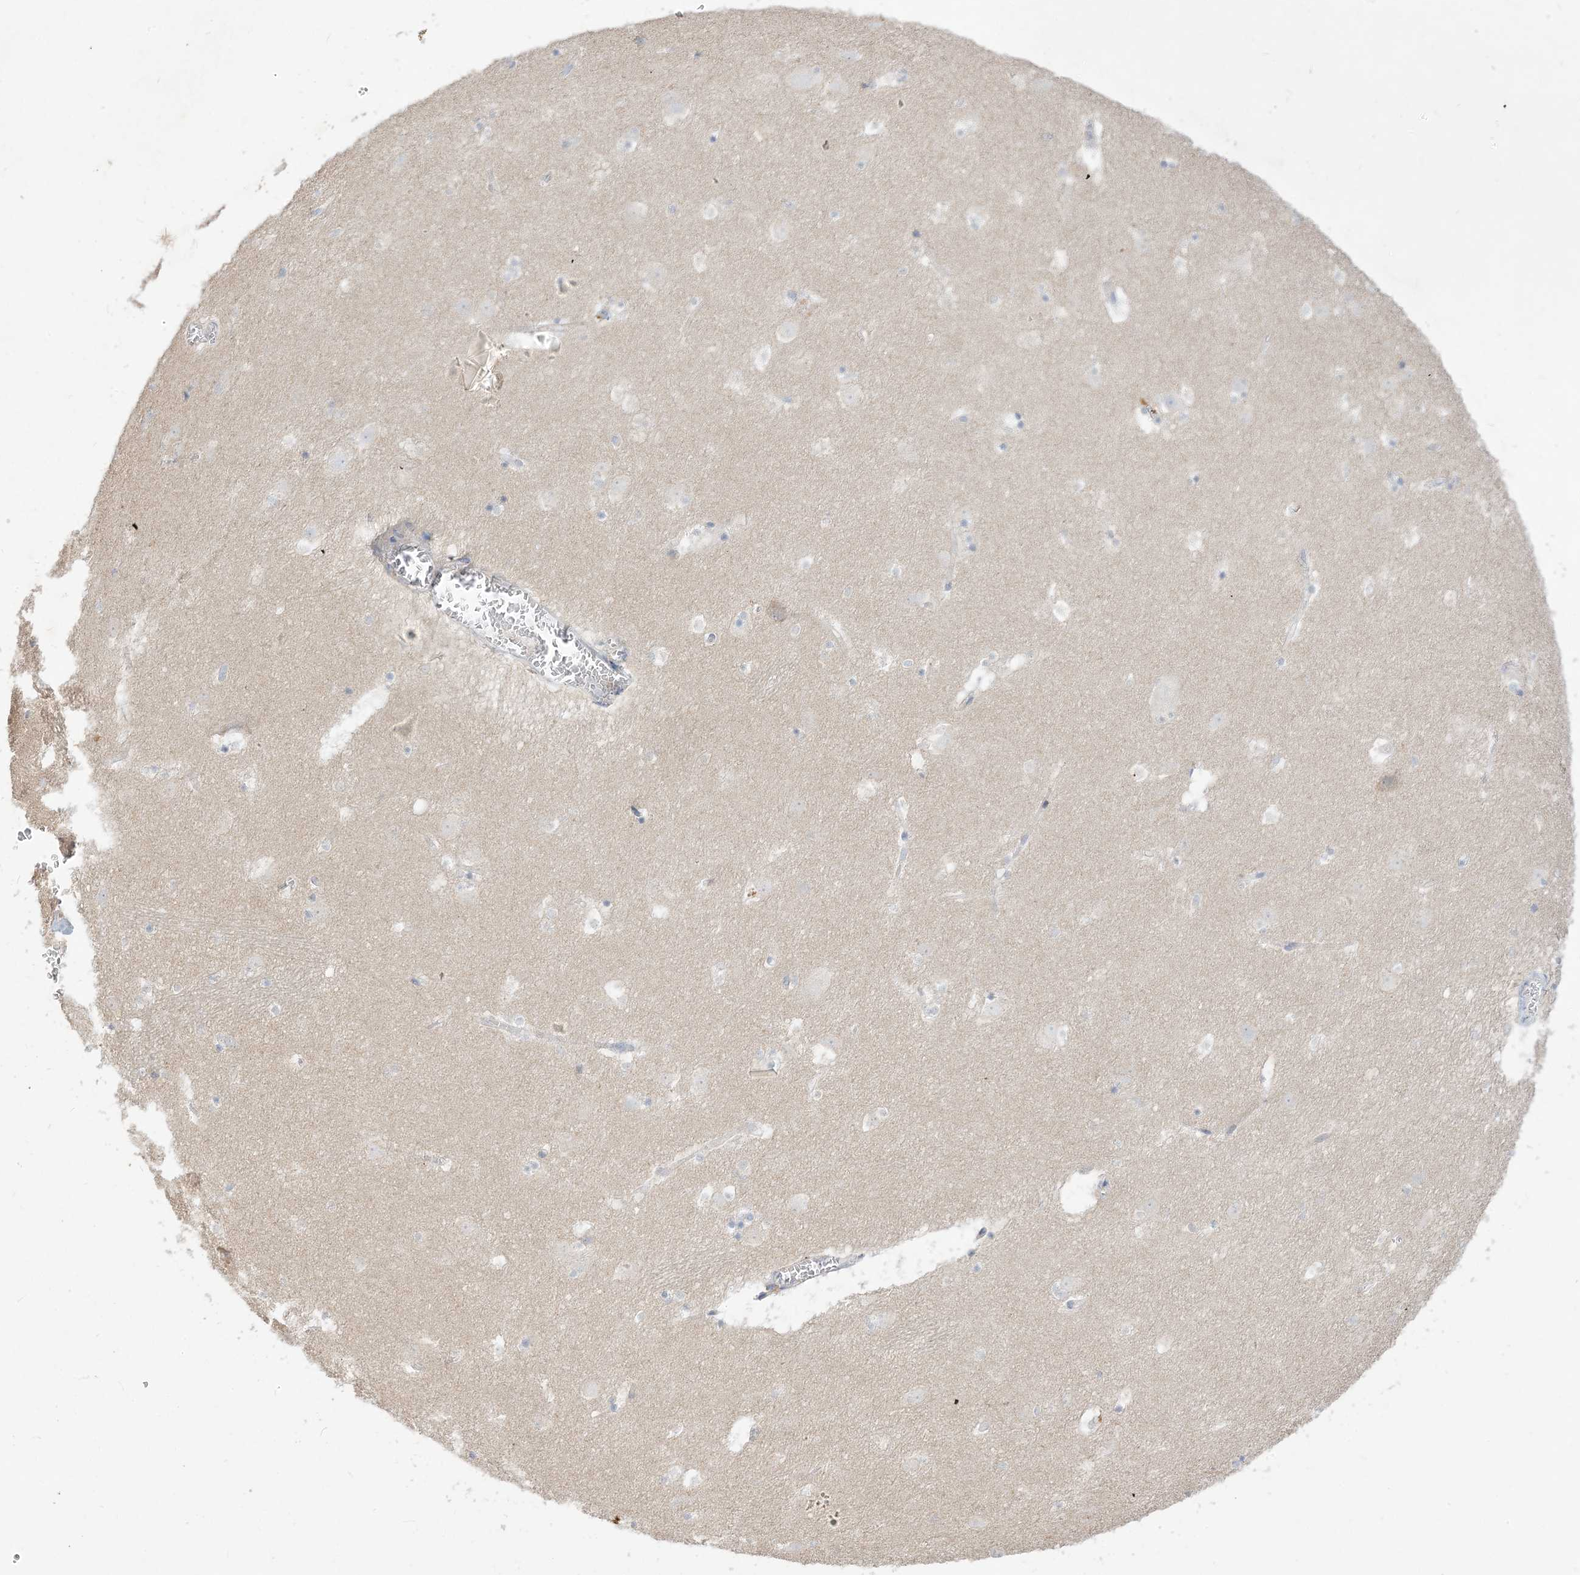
{"staining": {"intensity": "negative", "quantity": "none", "location": "none"}, "tissue": "caudate", "cell_type": "Glial cells", "image_type": "normal", "snomed": [{"axis": "morphology", "description": "Normal tissue, NOS"}, {"axis": "topography", "description": "Lateral ventricle wall"}], "caption": "Immunohistochemical staining of normal human caudate shows no significant expression in glial cells. (Brightfield microscopy of DAB (3,3'-diaminobenzidine) immunohistochemistry (IHC) at high magnification).", "gene": "LOXL3", "patient": {"sex": "male", "age": 45}}